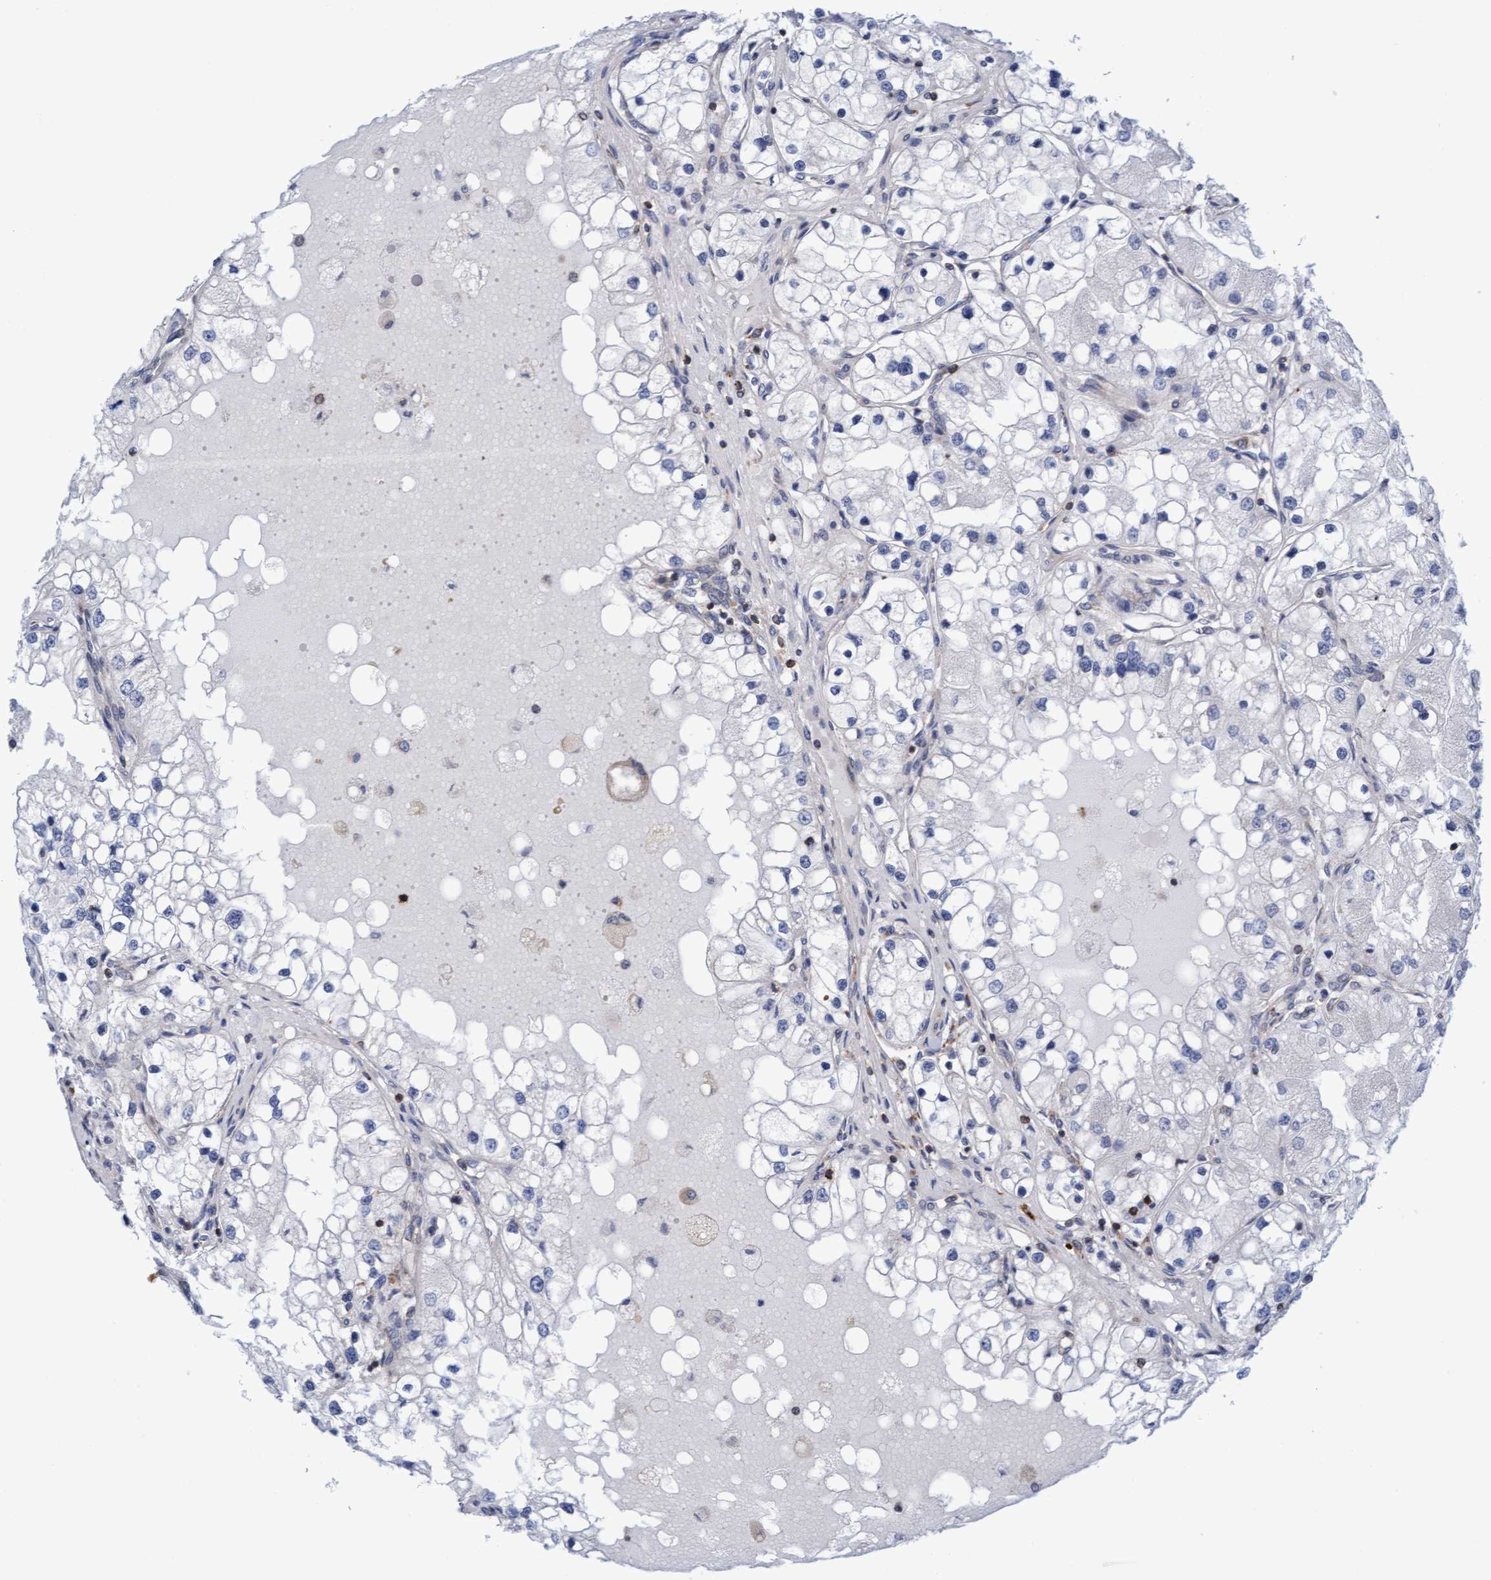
{"staining": {"intensity": "negative", "quantity": "none", "location": "none"}, "tissue": "renal cancer", "cell_type": "Tumor cells", "image_type": "cancer", "snomed": [{"axis": "morphology", "description": "Adenocarcinoma, NOS"}, {"axis": "topography", "description": "Kidney"}], "caption": "An image of renal adenocarcinoma stained for a protein shows no brown staining in tumor cells.", "gene": "FNBP1", "patient": {"sex": "male", "age": 68}}